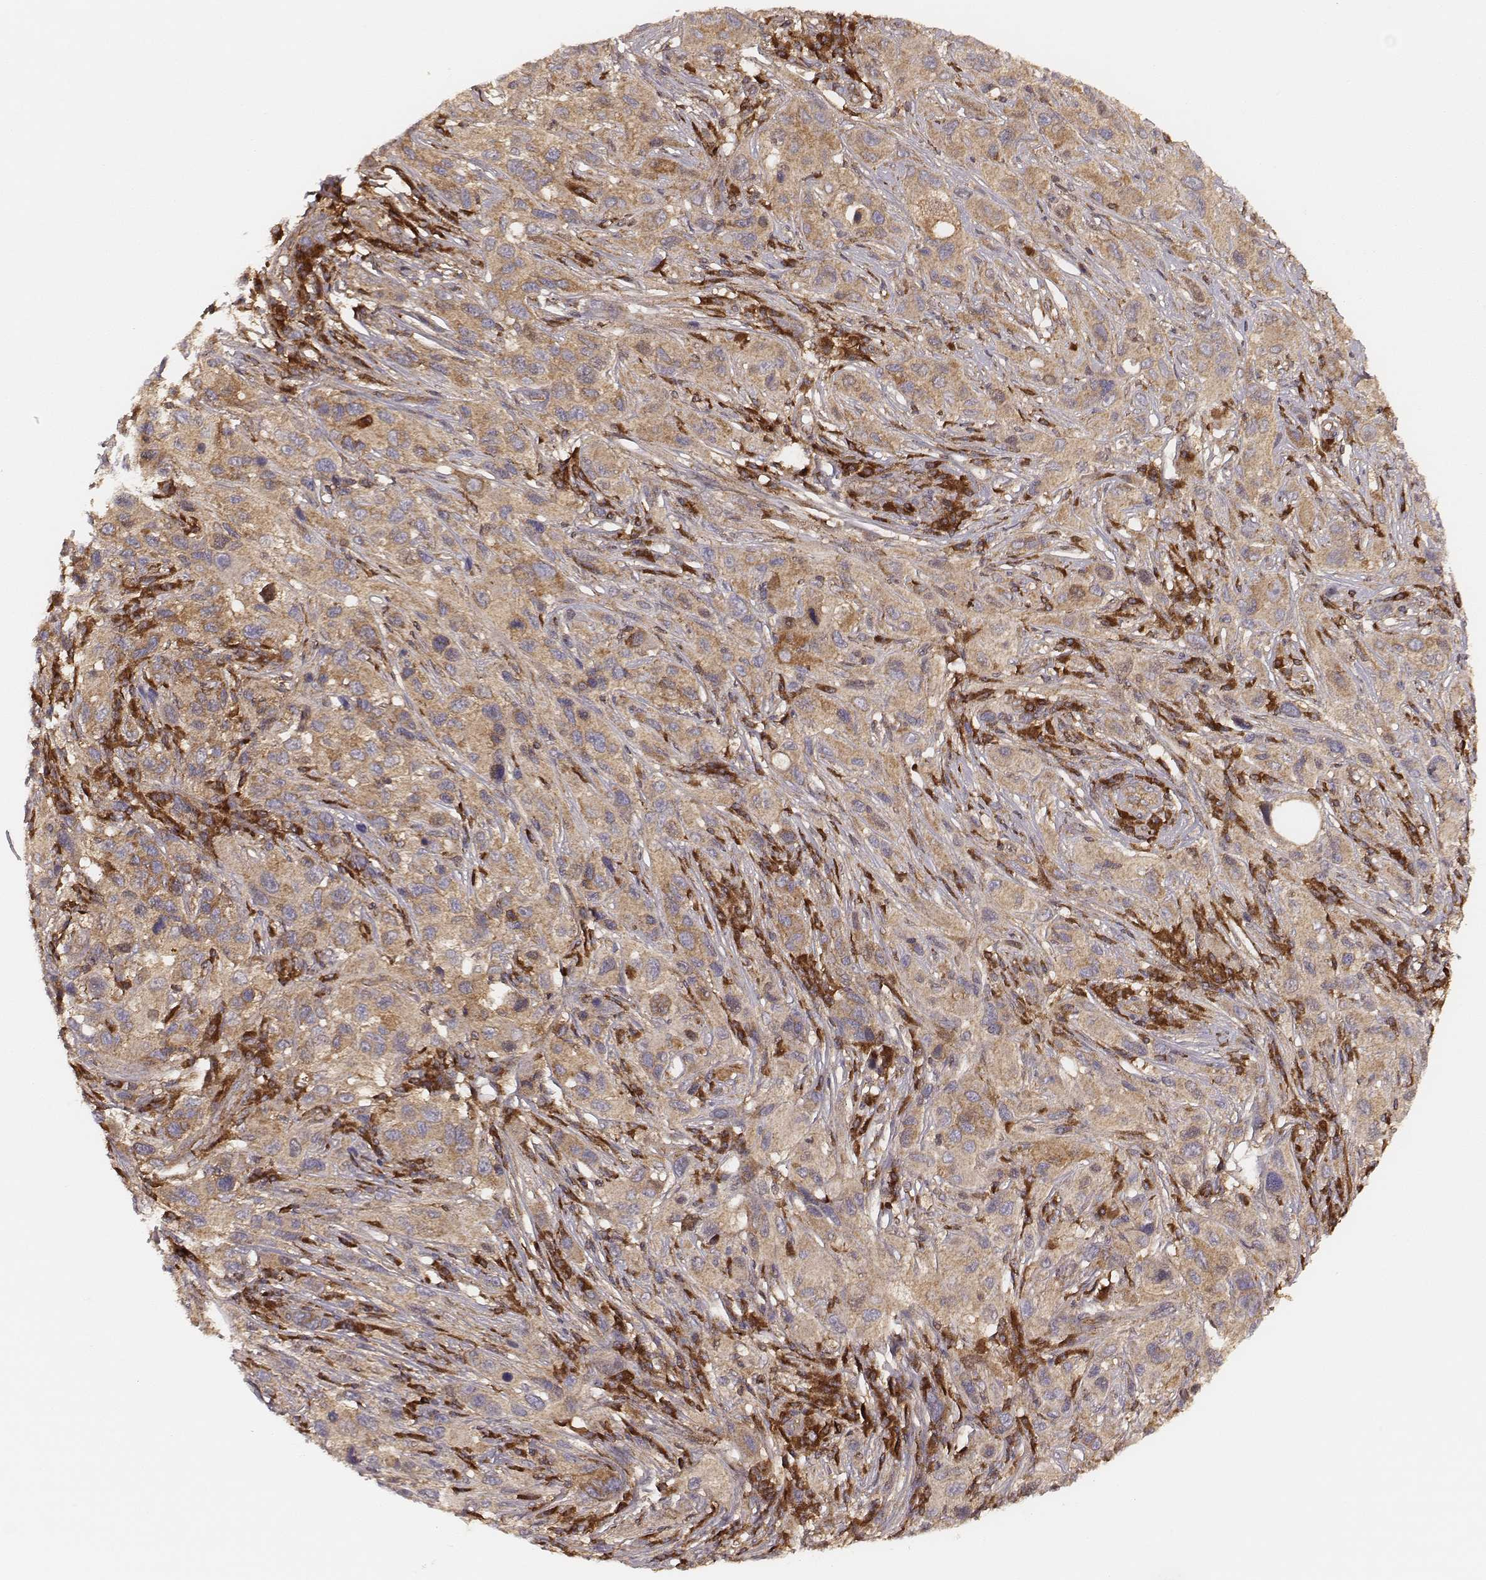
{"staining": {"intensity": "moderate", "quantity": ">75%", "location": "cytoplasmic/membranous"}, "tissue": "melanoma", "cell_type": "Tumor cells", "image_type": "cancer", "snomed": [{"axis": "morphology", "description": "Malignant melanoma, NOS"}, {"axis": "topography", "description": "Skin"}], "caption": "DAB (3,3'-diaminobenzidine) immunohistochemical staining of human malignant melanoma exhibits moderate cytoplasmic/membranous protein staining in approximately >75% of tumor cells.", "gene": "CARS1", "patient": {"sex": "male", "age": 53}}